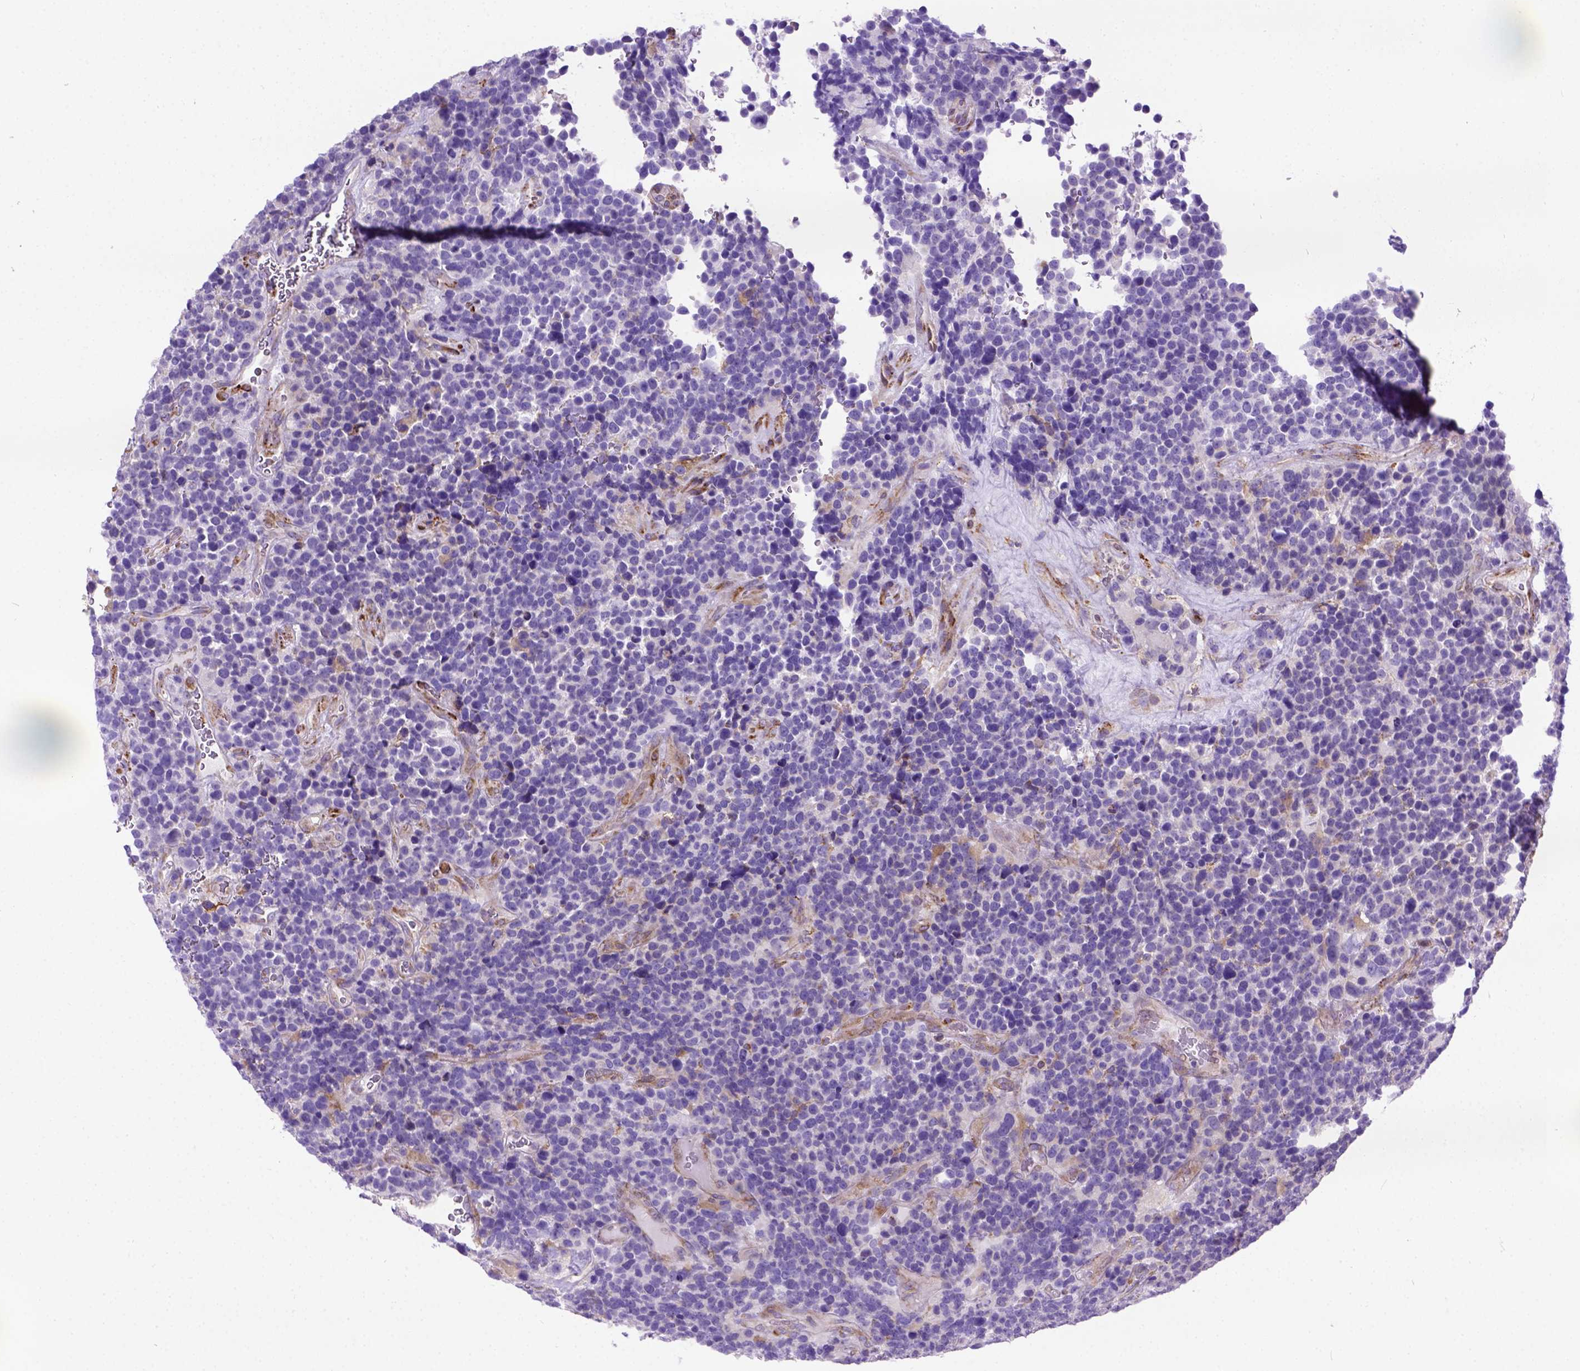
{"staining": {"intensity": "negative", "quantity": "none", "location": "none"}, "tissue": "glioma", "cell_type": "Tumor cells", "image_type": "cancer", "snomed": [{"axis": "morphology", "description": "Glioma, malignant, High grade"}, {"axis": "topography", "description": "Brain"}], "caption": "High power microscopy micrograph of an IHC image of glioma, revealing no significant positivity in tumor cells.", "gene": "PLK4", "patient": {"sex": "male", "age": 33}}